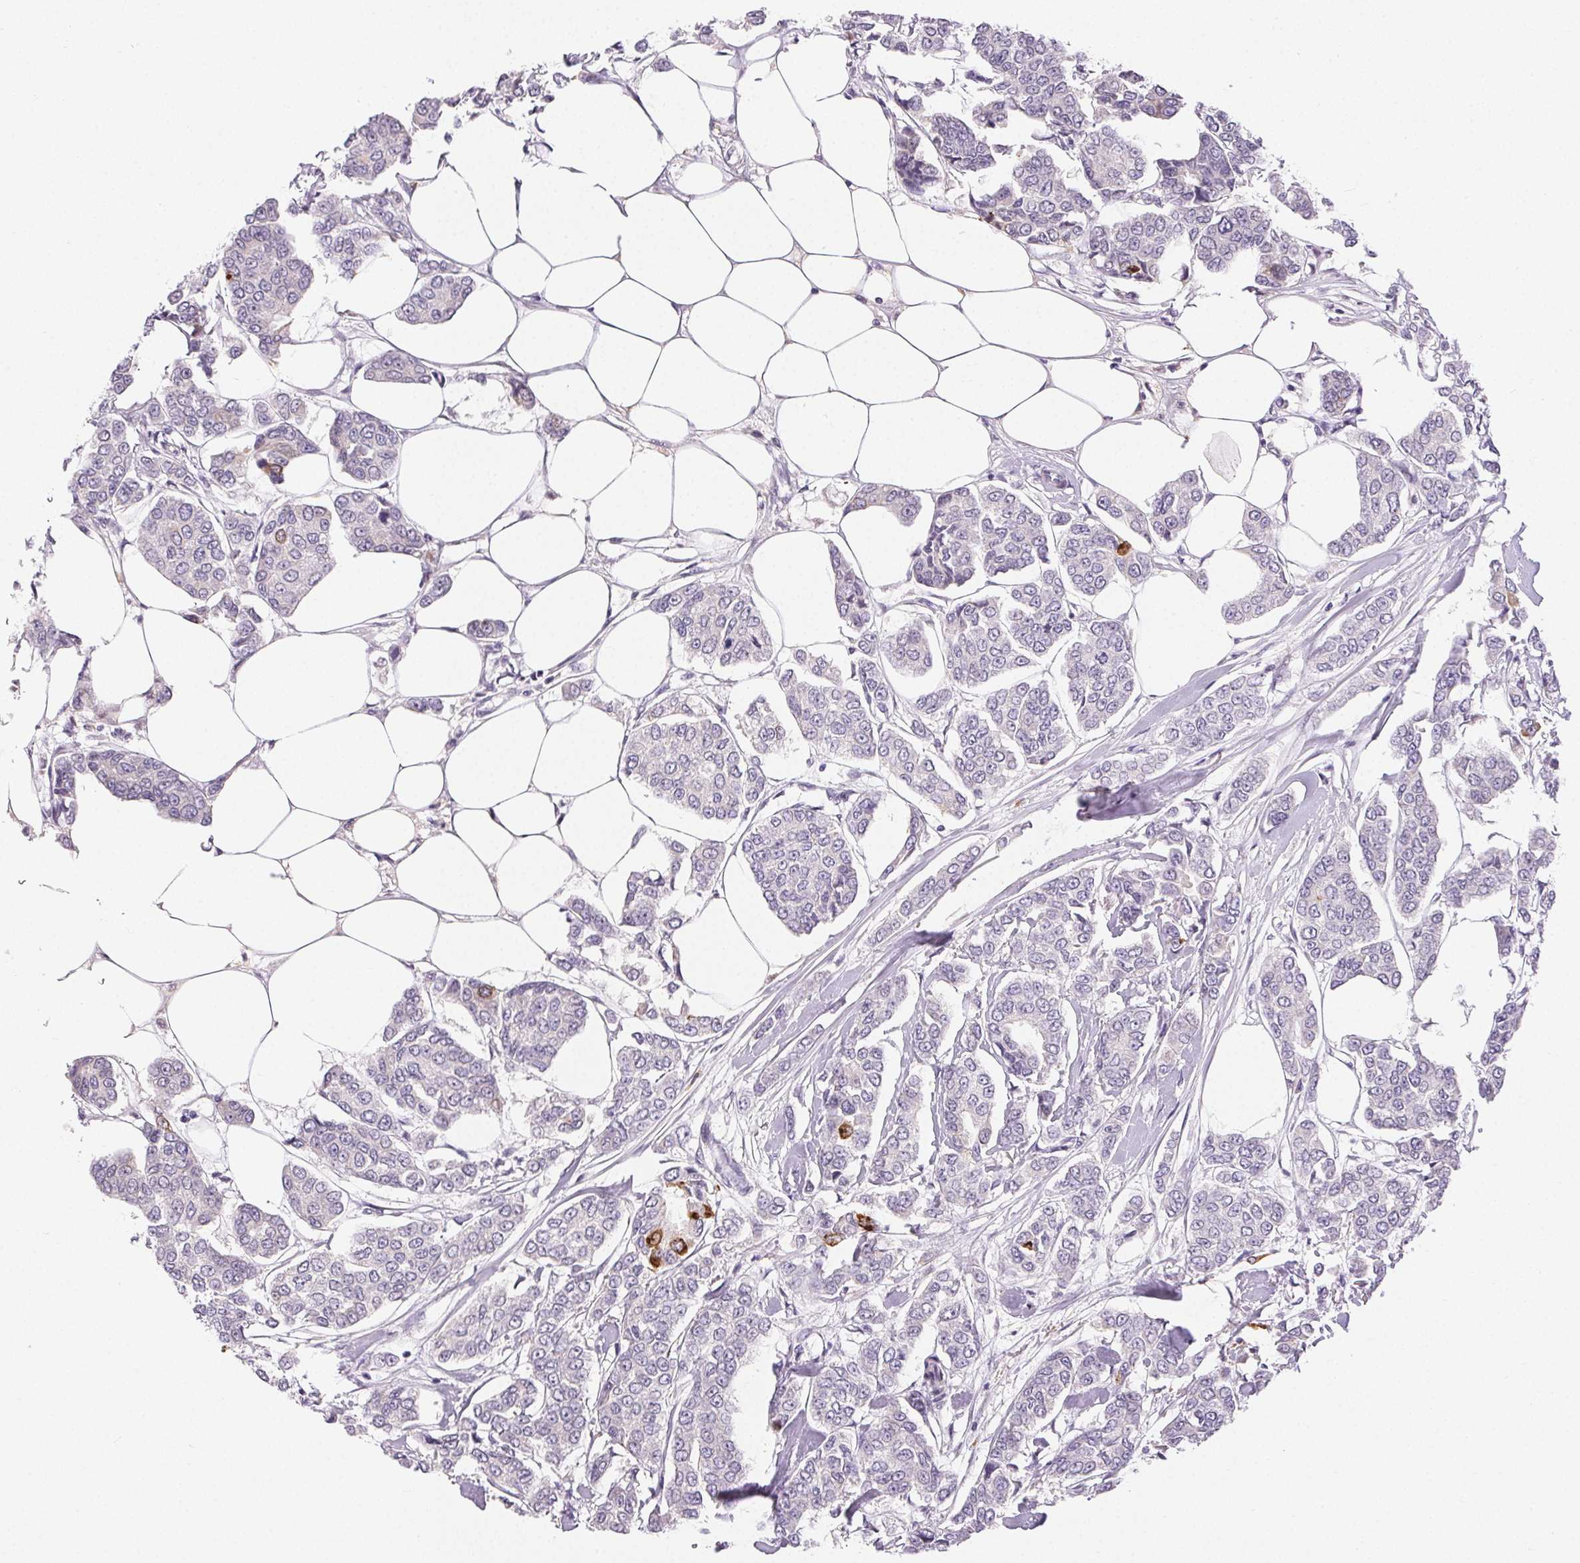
{"staining": {"intensity": "strong", "quantity": "<25%", "location": "cytoplasmic/membranous"}, "tissue": "breast cancer", "cell_type": "Tumor cells", "image_type": "cancer", "snomed": [{"axis": "morphology", "description": "Duct carcinoma"}, {"axis": "topography", "description": "Breast"}], "caption": "A medium amount of strong cytoplasmic/membranous positivity is identified in approximately <25% of tumor cells in breast invasive ductal carcinoma tissue.", "gene": "RPGRIP1", "patient": {"sex": "female", "age": 94}}